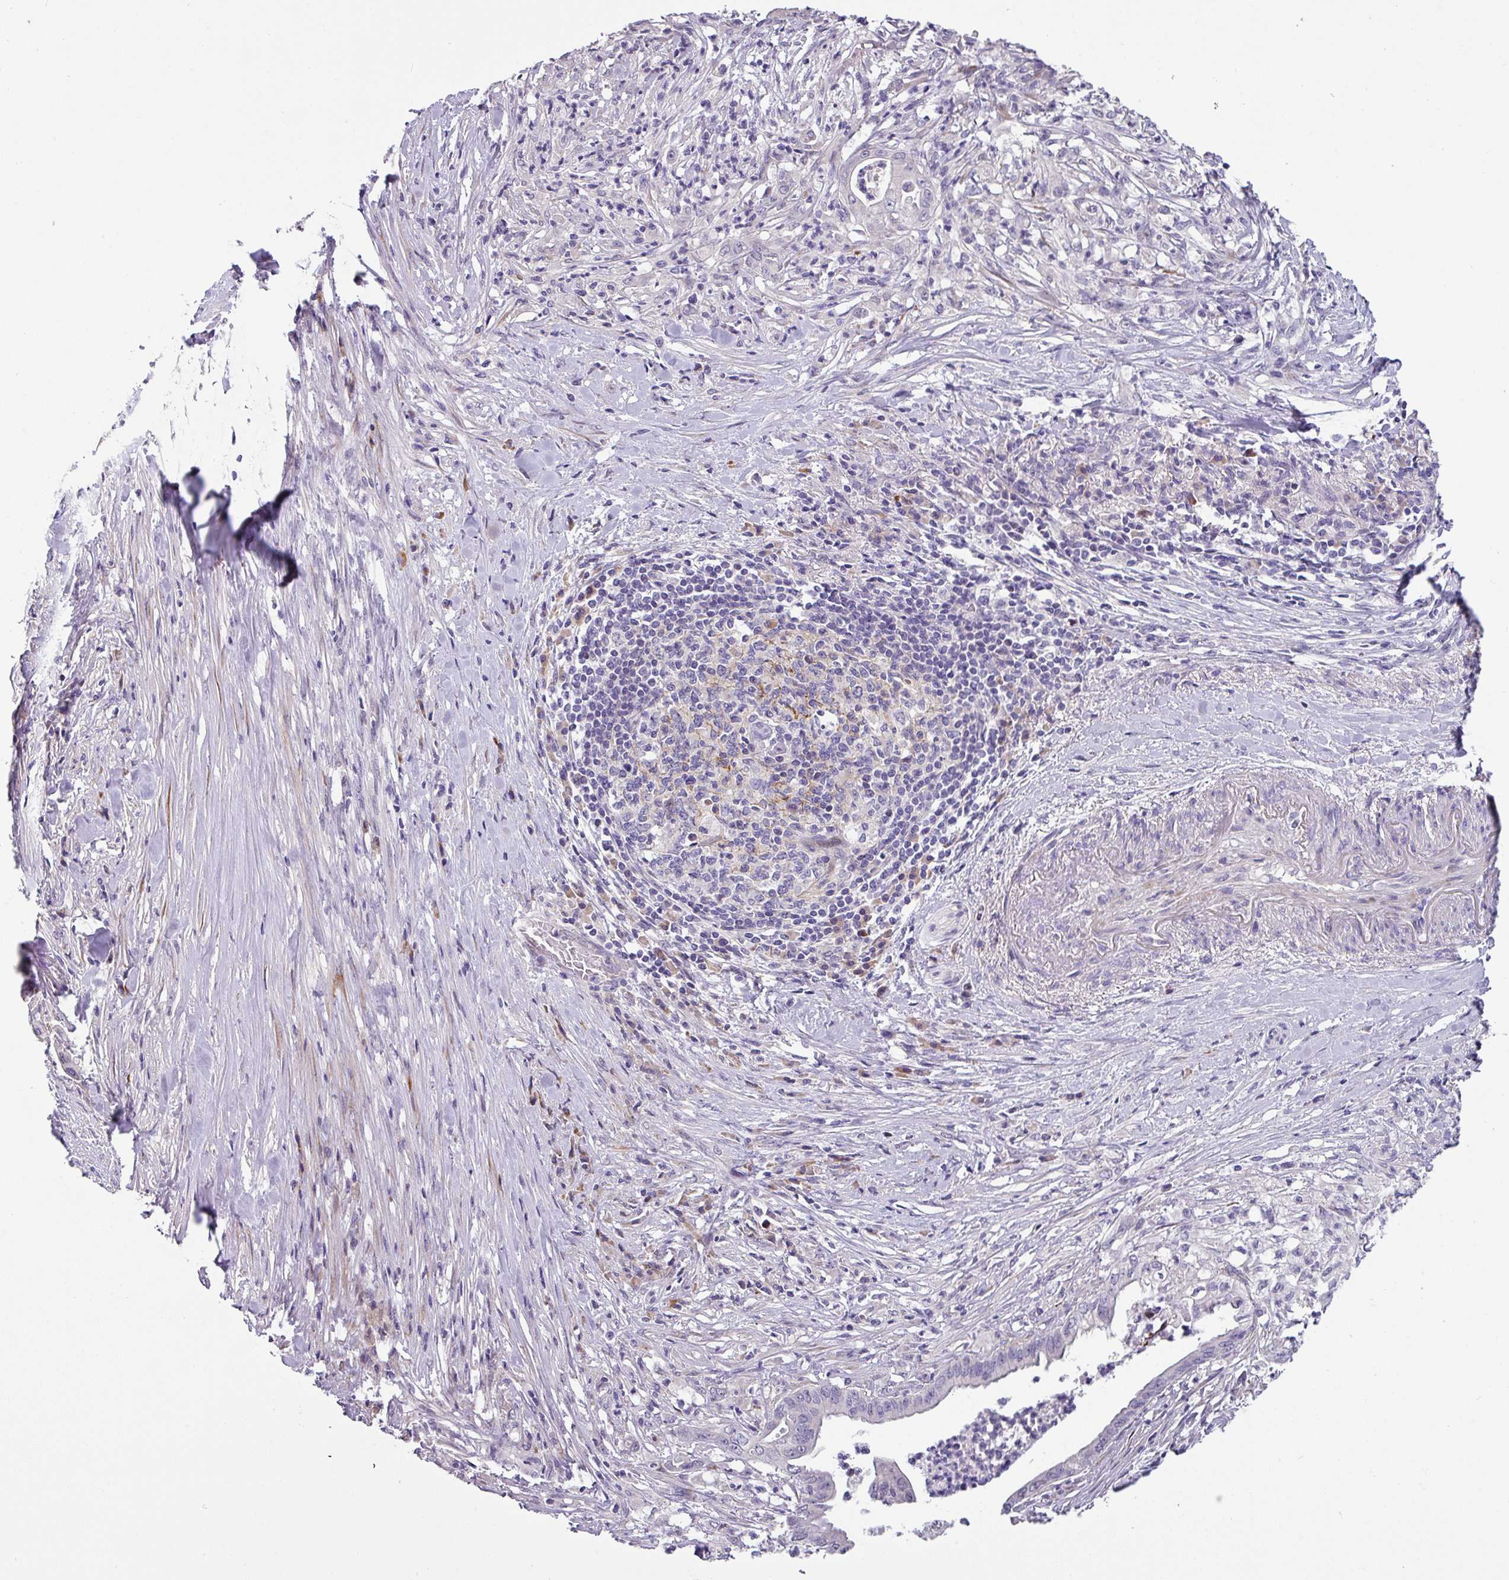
{"staining": {"intensity": "negative", "quantity": "none", "location": "none"}, "tissue": "pancreatic cancer", "cell_type": "Tumor cells", "image_type": "cancer", "snomed": [{"axis": "morphology", "description": "Adenocarcinoma, NOS"}, {"axis": "topography", "description": "Pancreas"}], "caption": "High magnification brightfield microscopy of pancreatic adenocarcinoma stained with DAB (brown) and counterstained with hematoxylin (blue): tumor cells show no significant expression. (DAB immunohistochemistry with hematoxylin counter stain).", "gene": "KLHL3", "patient": {"sex": "male", "age": 58}}